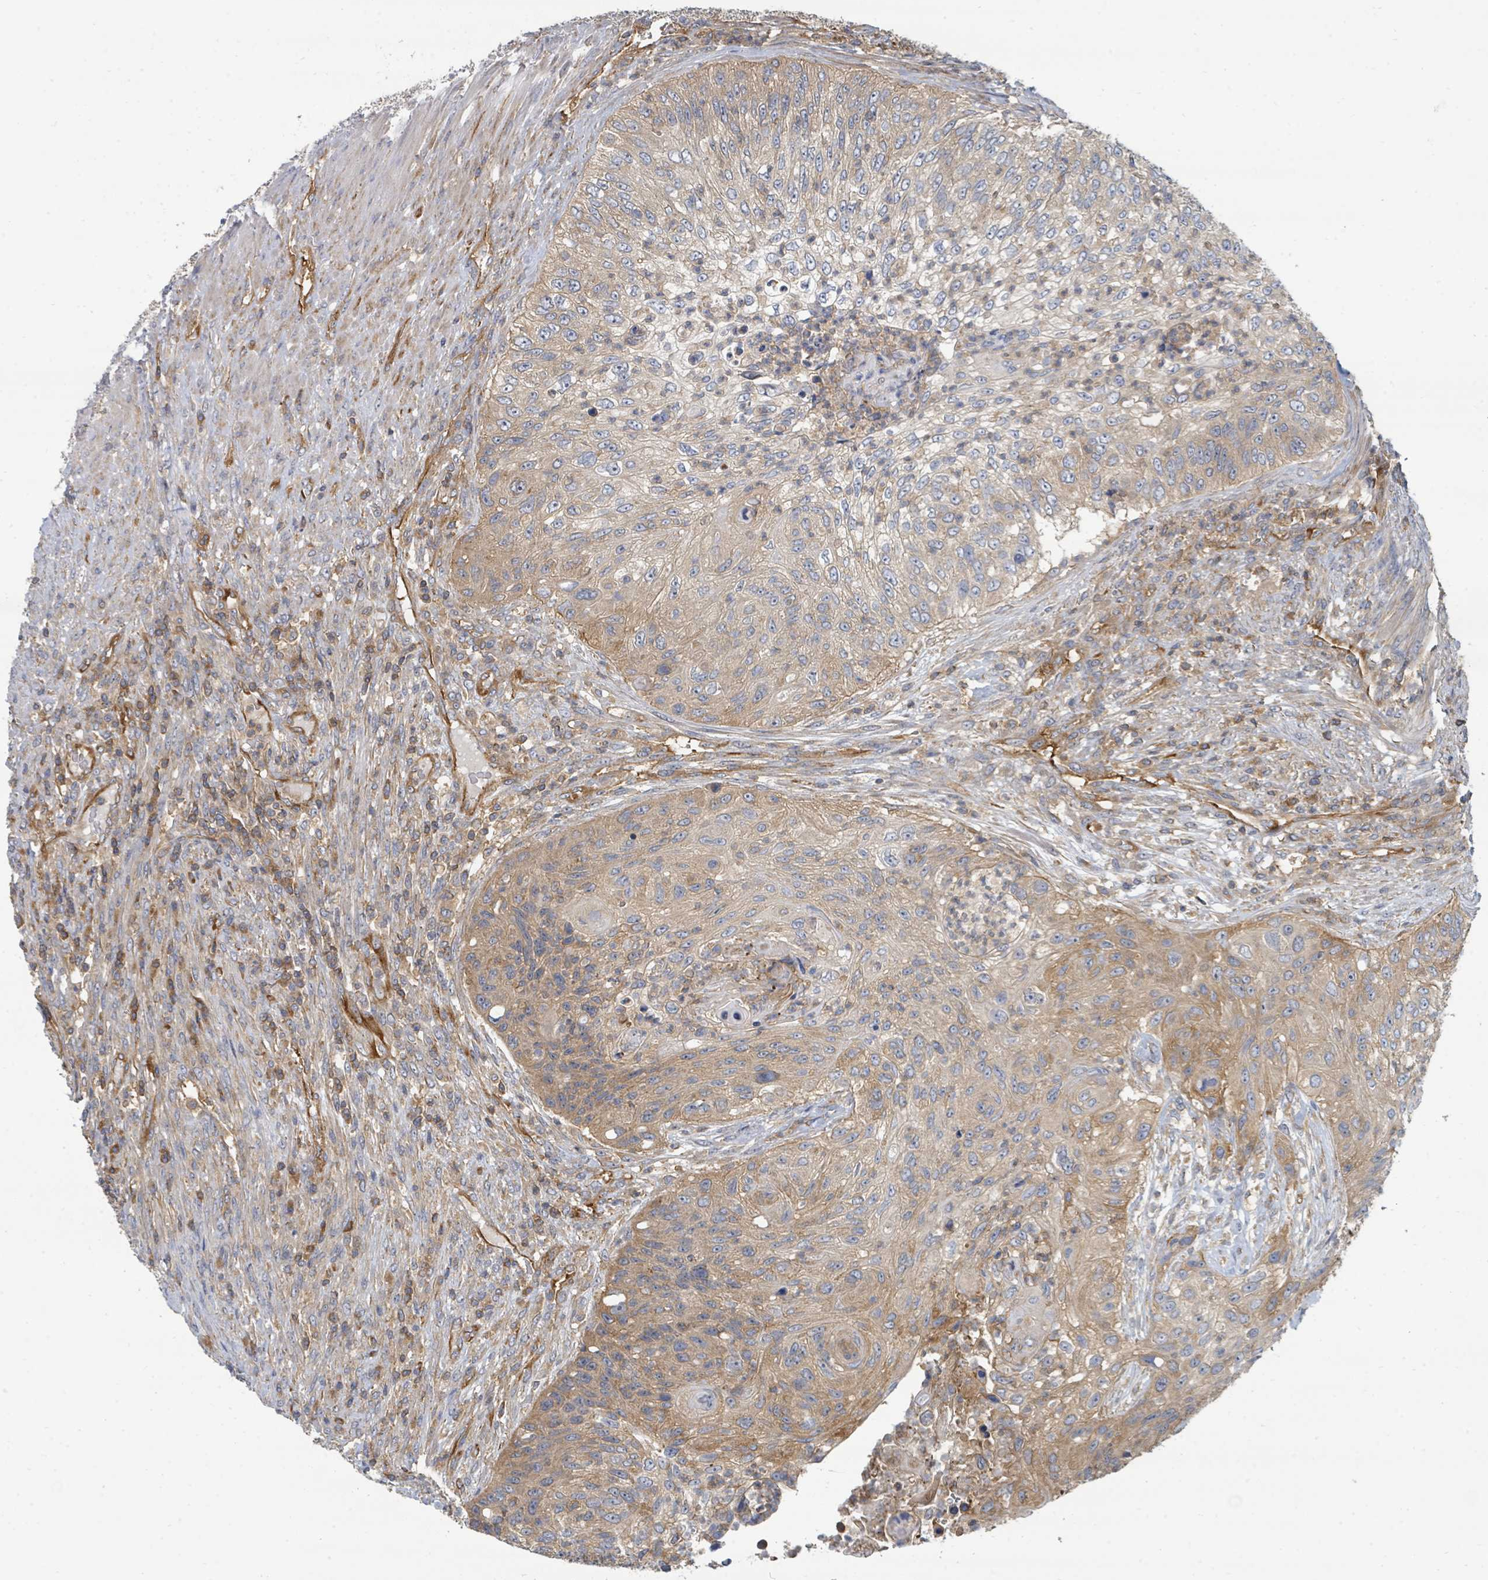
{"staining": {"intensity": "moderate", "quantity": "25%-75%", "location": "cytoplasmic/membranous"}, "tissue": "urothelial cancer", "cell_type": "Tumor cells", "image_type": "cancer", "snomed": [{"axis": "morphology", "description": "Urothelial carcinoma, High grade"}, {"axis": "topography", "description": "Urinary bladder"}], "caption": "Brown immunohistochemical staining in urothelial cancer demonstrates moderate cytoplasmic/membranous staining in about 25%-75% of tumor cells.", "gene": "BOLA2B", "patient": {"sex": "female", "age": 60}}